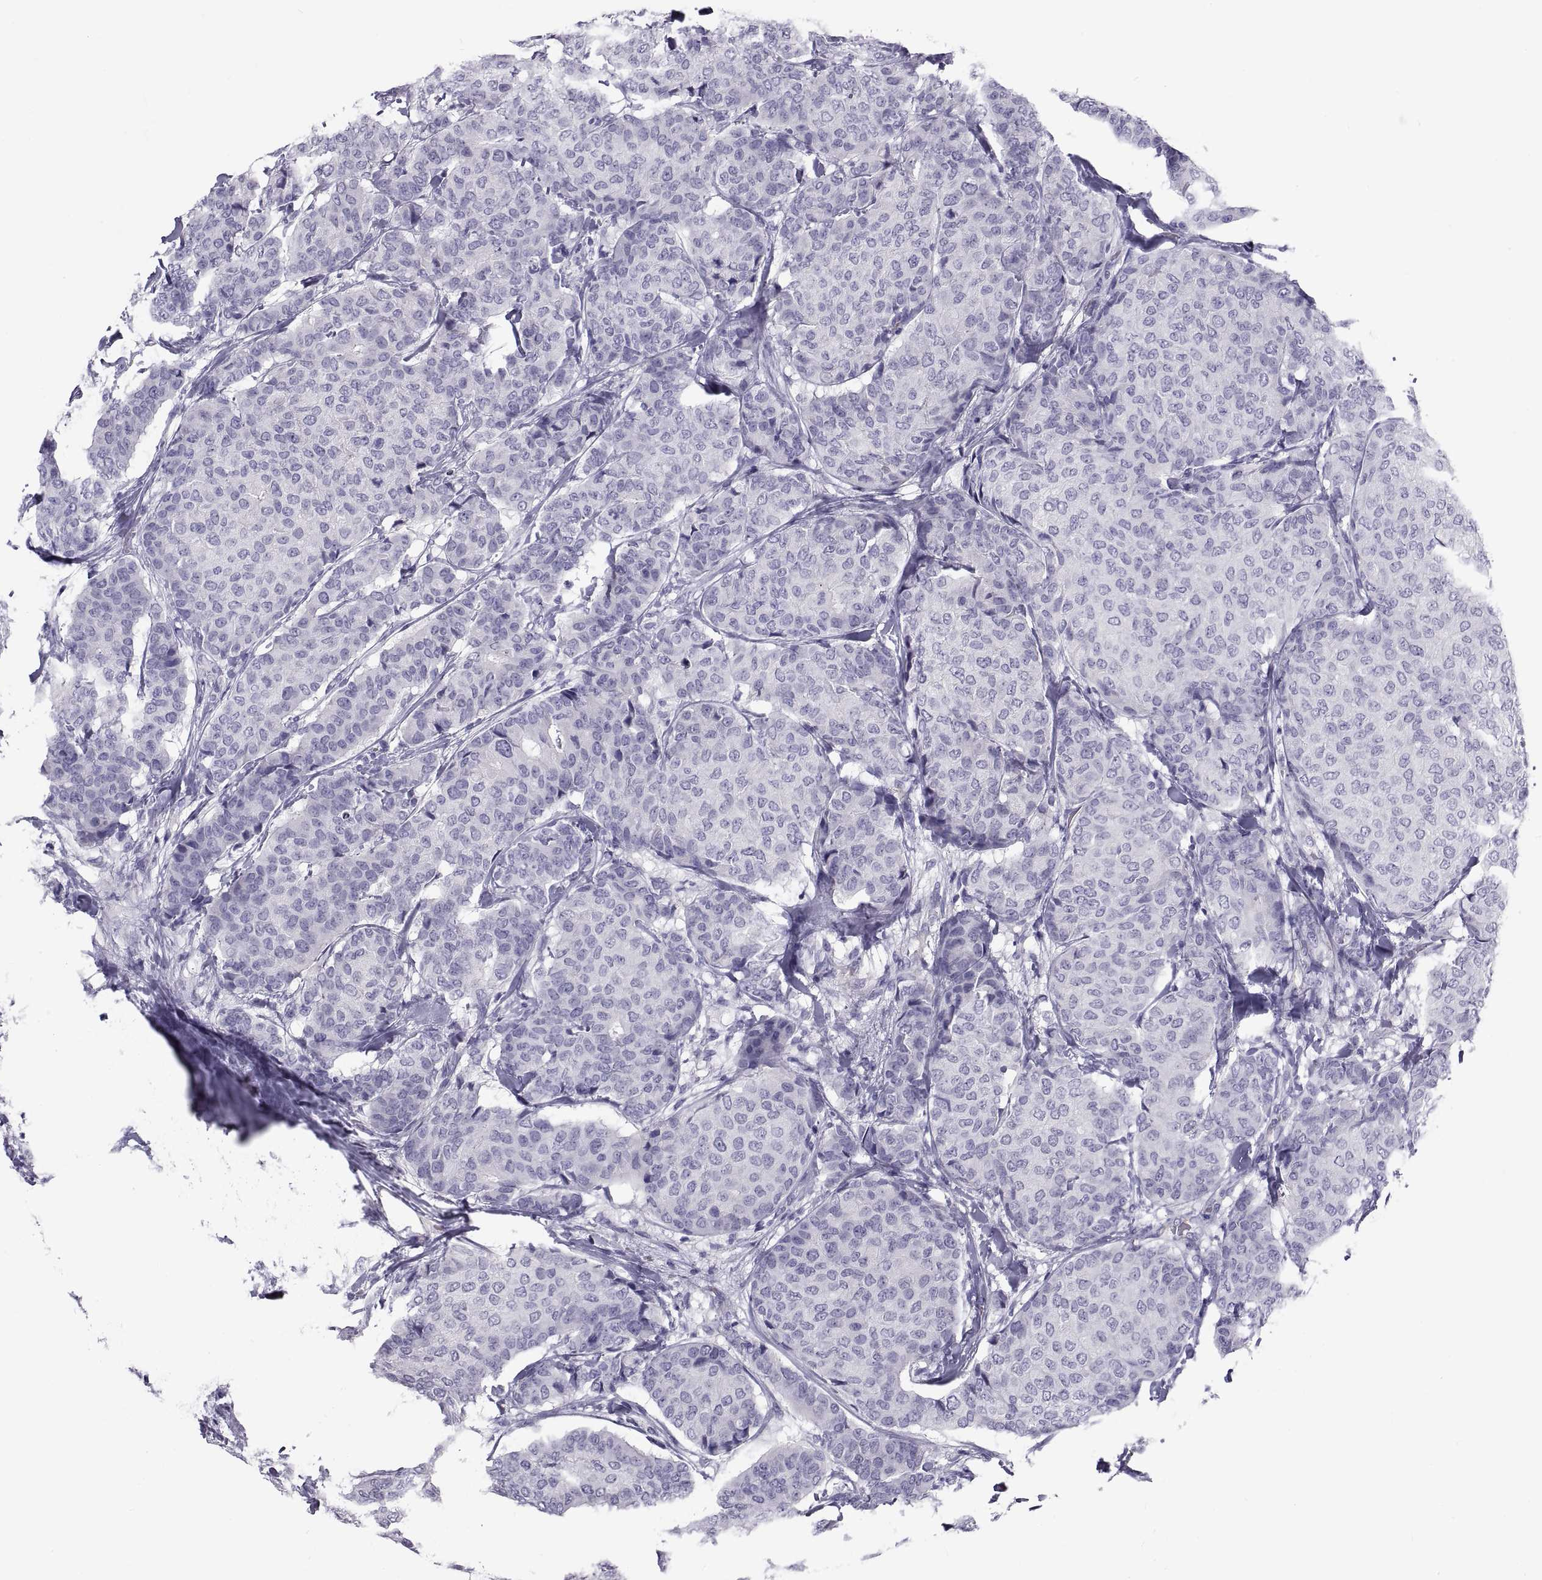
{"staining": {"intensity": "negative", "quantity": "none", "location": "none"}, "tissue": "breast cancer", "cell_type": "Tumor cells", "image_type": "cancer", "snomed": [{"axis": "morphology", "description": "Duct carcinoma"}, {"axis": "topography", "description": "Breast"}], "caption": "Tumor cells are negative for brown protein staining in breast cancer (intraductal carcinoma).", "gene": "NPTX2", "patient": {"sex": "female", "age": 75}}